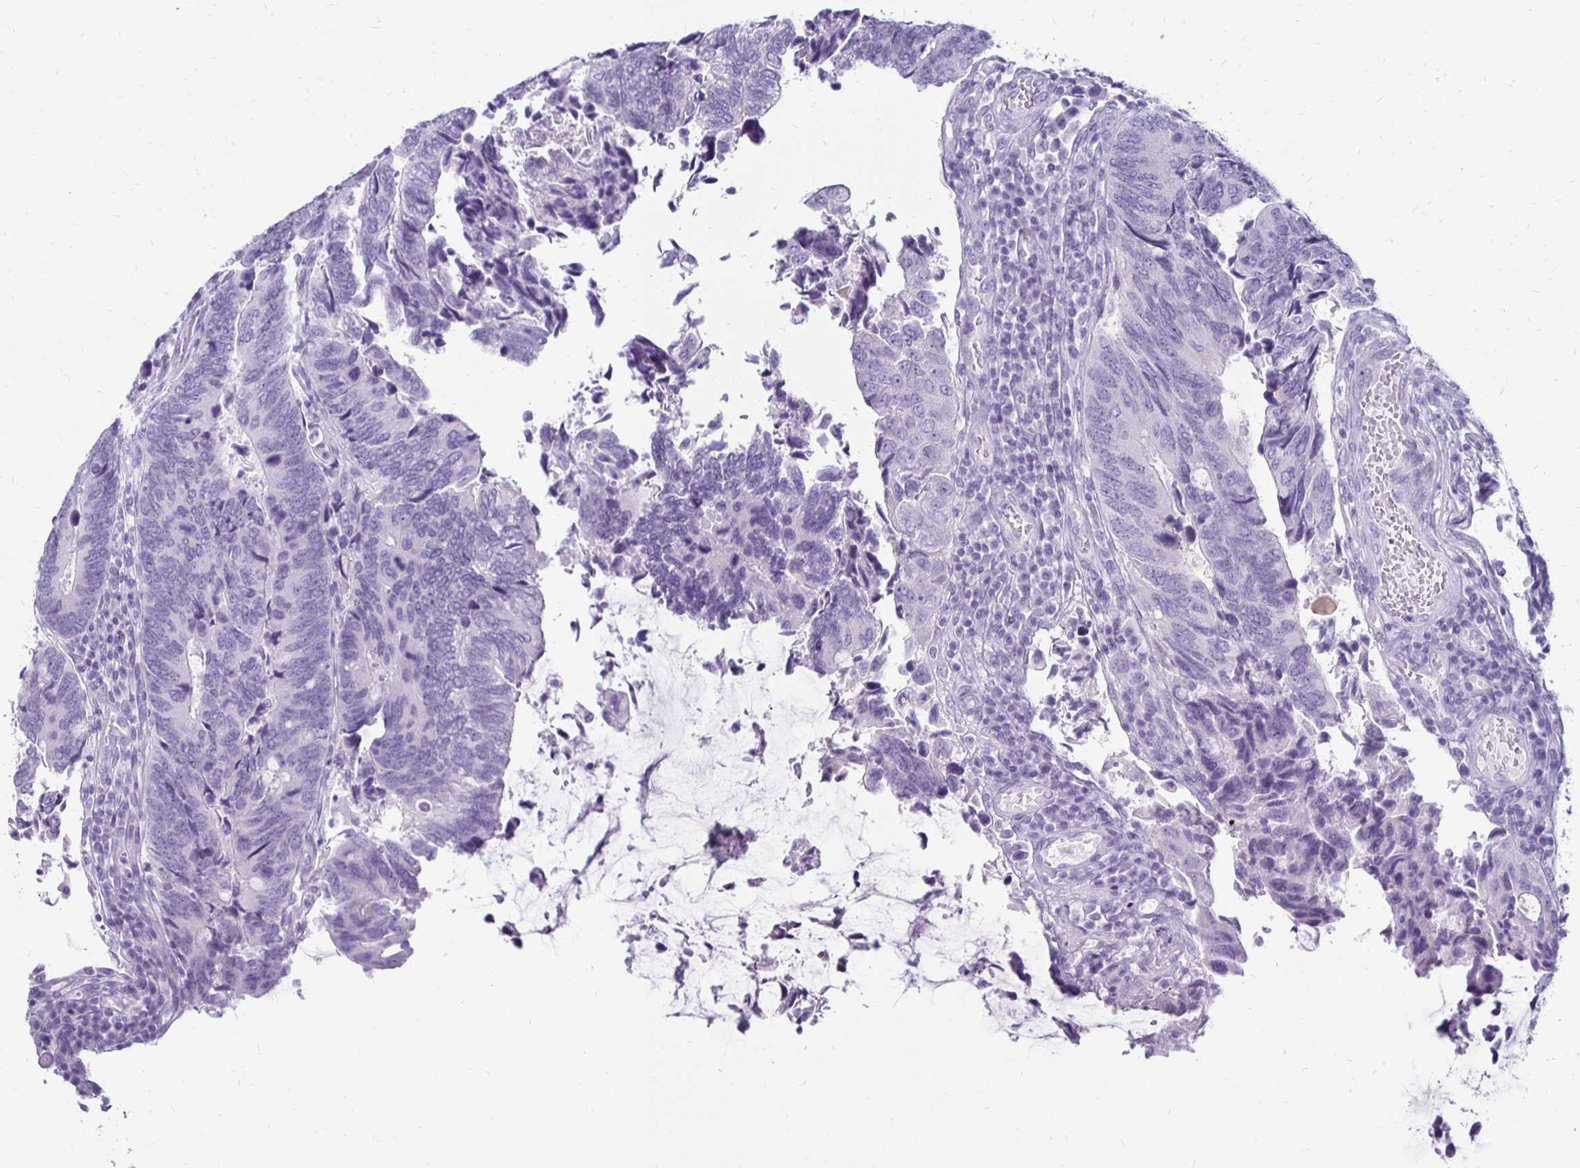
{"staining": {"intensity": "negative", "quantity": "none", "location": "none"}, "tissue": "colorectal cancer", "cell_type": "Tumor cells", "image_type": "cancer", "snomed": [{"axis": "morphology", "description": "Adenocarcinoma, NOS"}, {"axis": "topography", "description": "Colon"}], "caption": "Immunohistochemical staining of colorectal adenocarcinoma exhibits no significant positivity in tumor cells. (Brightfield microscopy of DAB (3,3'-diaminobenzidine) immunohistochemistry (IHC) at high magnification).", "gene": "RYR1", "patient": {"sex": "male", "age": 87}}